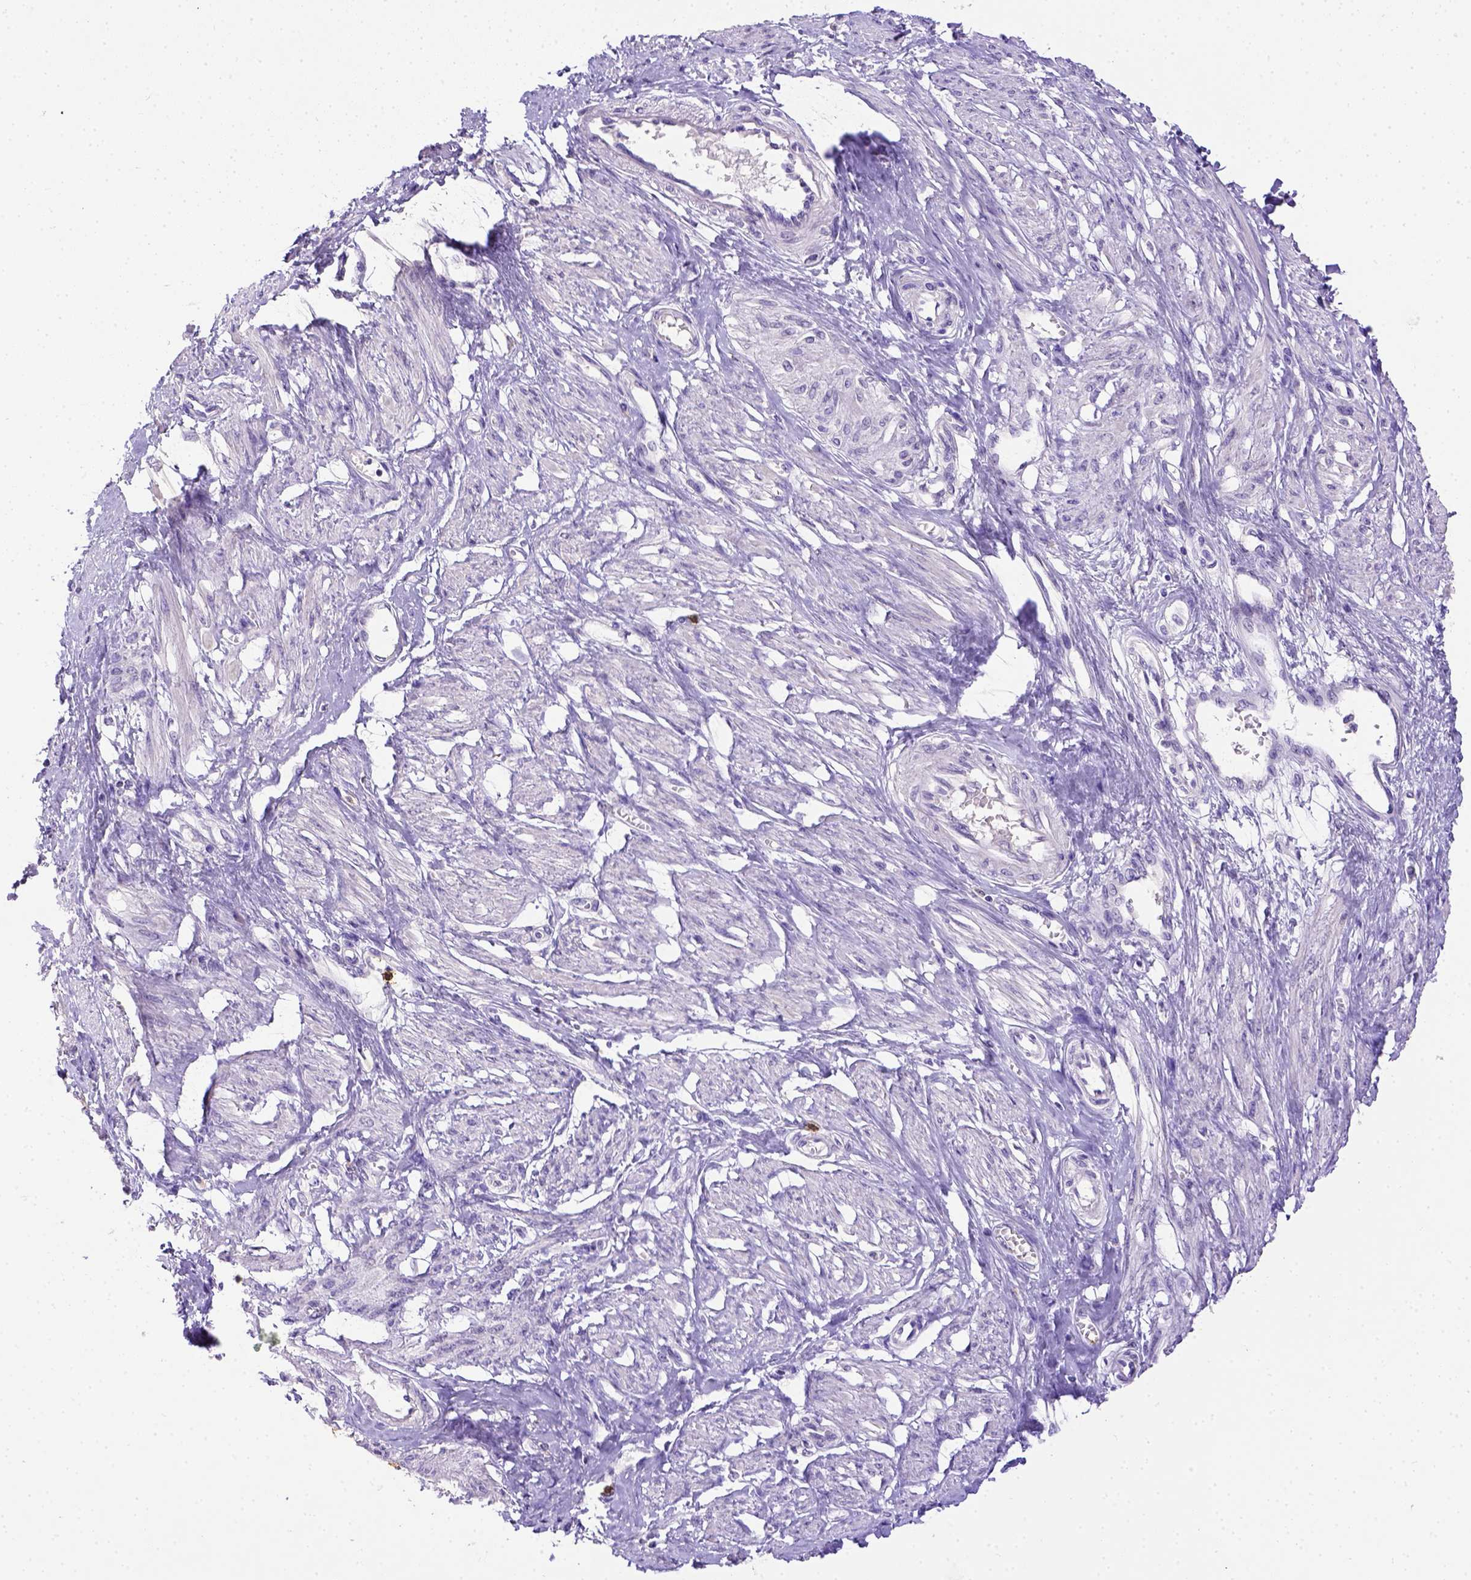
{"staining": {"intensity": "negative", "quantity": "none", "location": "none"}, "tissue": "smooth muscle", "cell_type": "Smooth muscle cells", "image_type": "normal", "snomed": [{"axis": "morphology", "description": "Normal tissue, NOS"}, {"axis": "topography", "description": "Smooth muscle"}, {"axis": "topography", "description": "Uterus"}], "caption": "This is a photomicrograph of immunohistochemistry staining of benign smooth muscle, which shows no positivity in smooth muscle cells. The staining is performed using DAB brown chromogen with nuclei counter-stained in using hematoxylin.", "gene": "B3GAT1", "patient": {"sex": "female", "age": 39}}